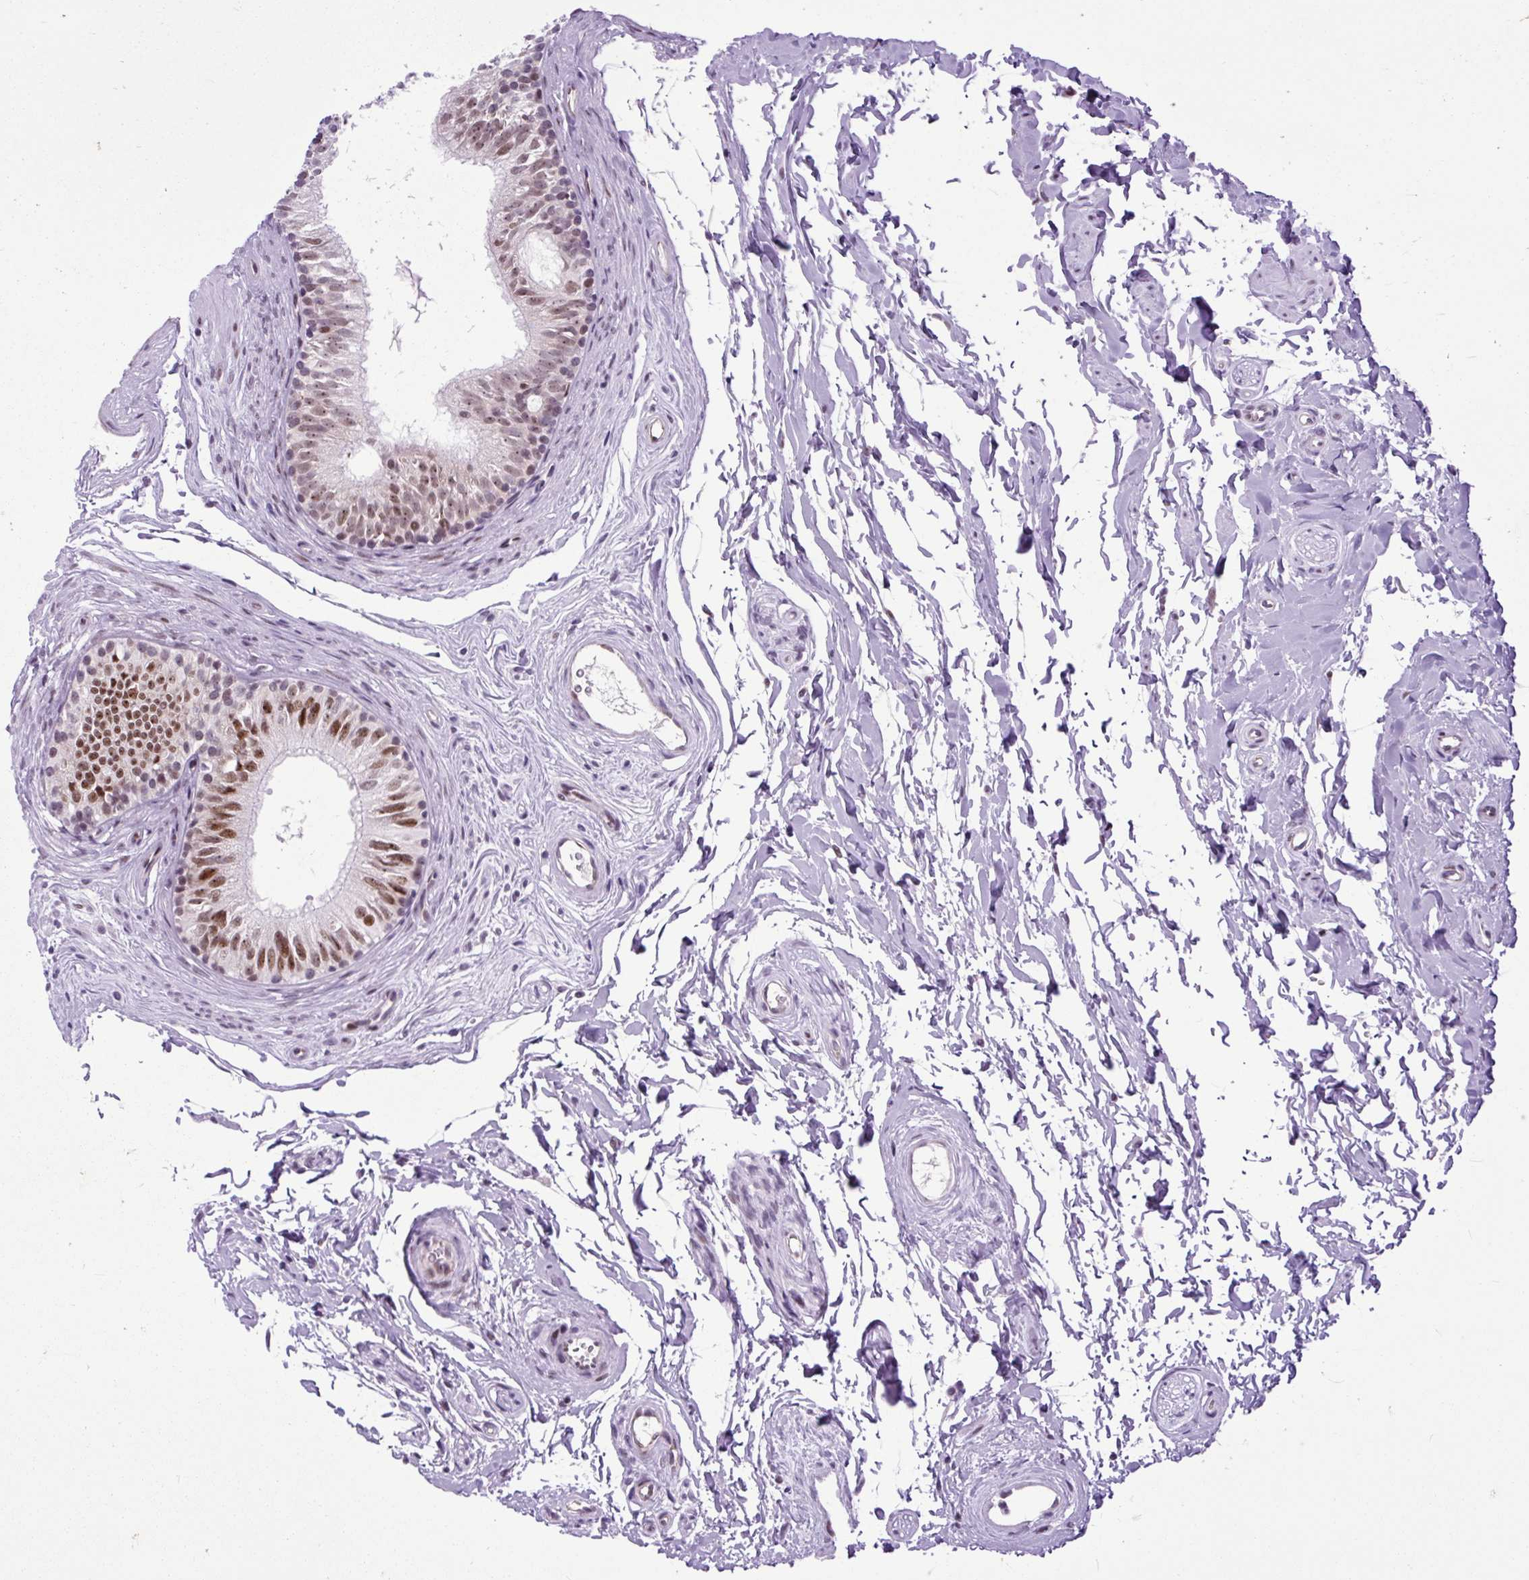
{"staining": {"intensity": "moderate", "quantity": ">75%", "location": "nuclear"}, "tissue": "epididymis", "cell_type": "Glandular cells", "image_type": "normal", "snomed": [{"axis": "morphology", "description": "Normal tissue, NOS"}, {"axis": "topography", "description": "Epididymis"}], "caption": "Approximately >75% of glandular cells in unremarkable human epididymis demonstrate moderate nuclear protein staining as visualized by brown immunohistochemical staining.", "gene": "CLK2", "patient": {"sex": "male", "age": 45}}